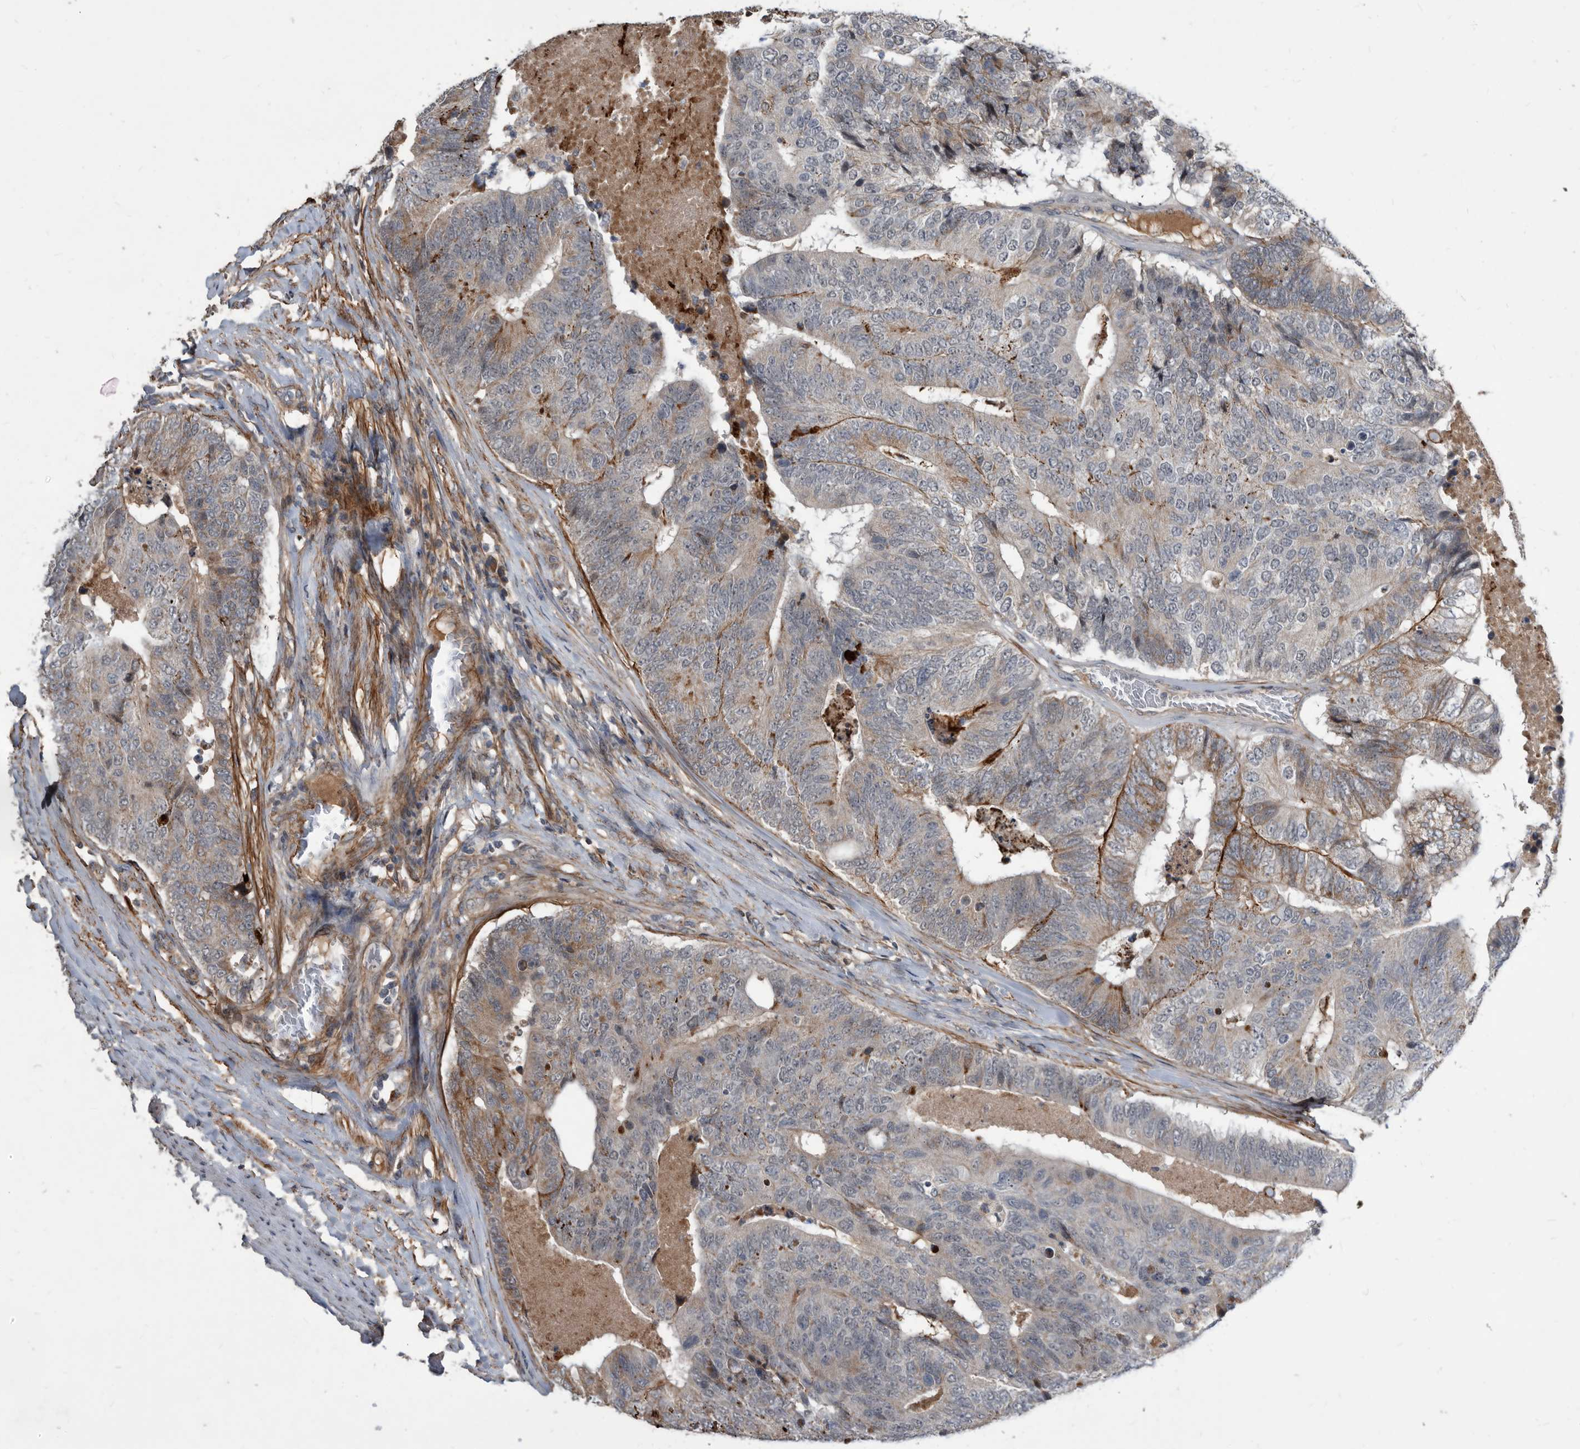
{"staining": {"intensity": "moderate", "quantity": "<25%", "location": "cytoplasmic/membranous"}, "tissue": "colorectal cancer", "cell_type": "Tumor cells", "image_type": "cancer", "snomed": [{"axis": "morphology", "description": "Adenocarcinoma, NOS"}, {"axis": "topography", "description": "Colon"}], "caption": "Tumor cells display low levels of moderate cytoplasmic/membranous staining in approximately <25% of cells in colorectal cancer.", "gene": "PI15", "patient": {"sex": "female", "age": 67}}